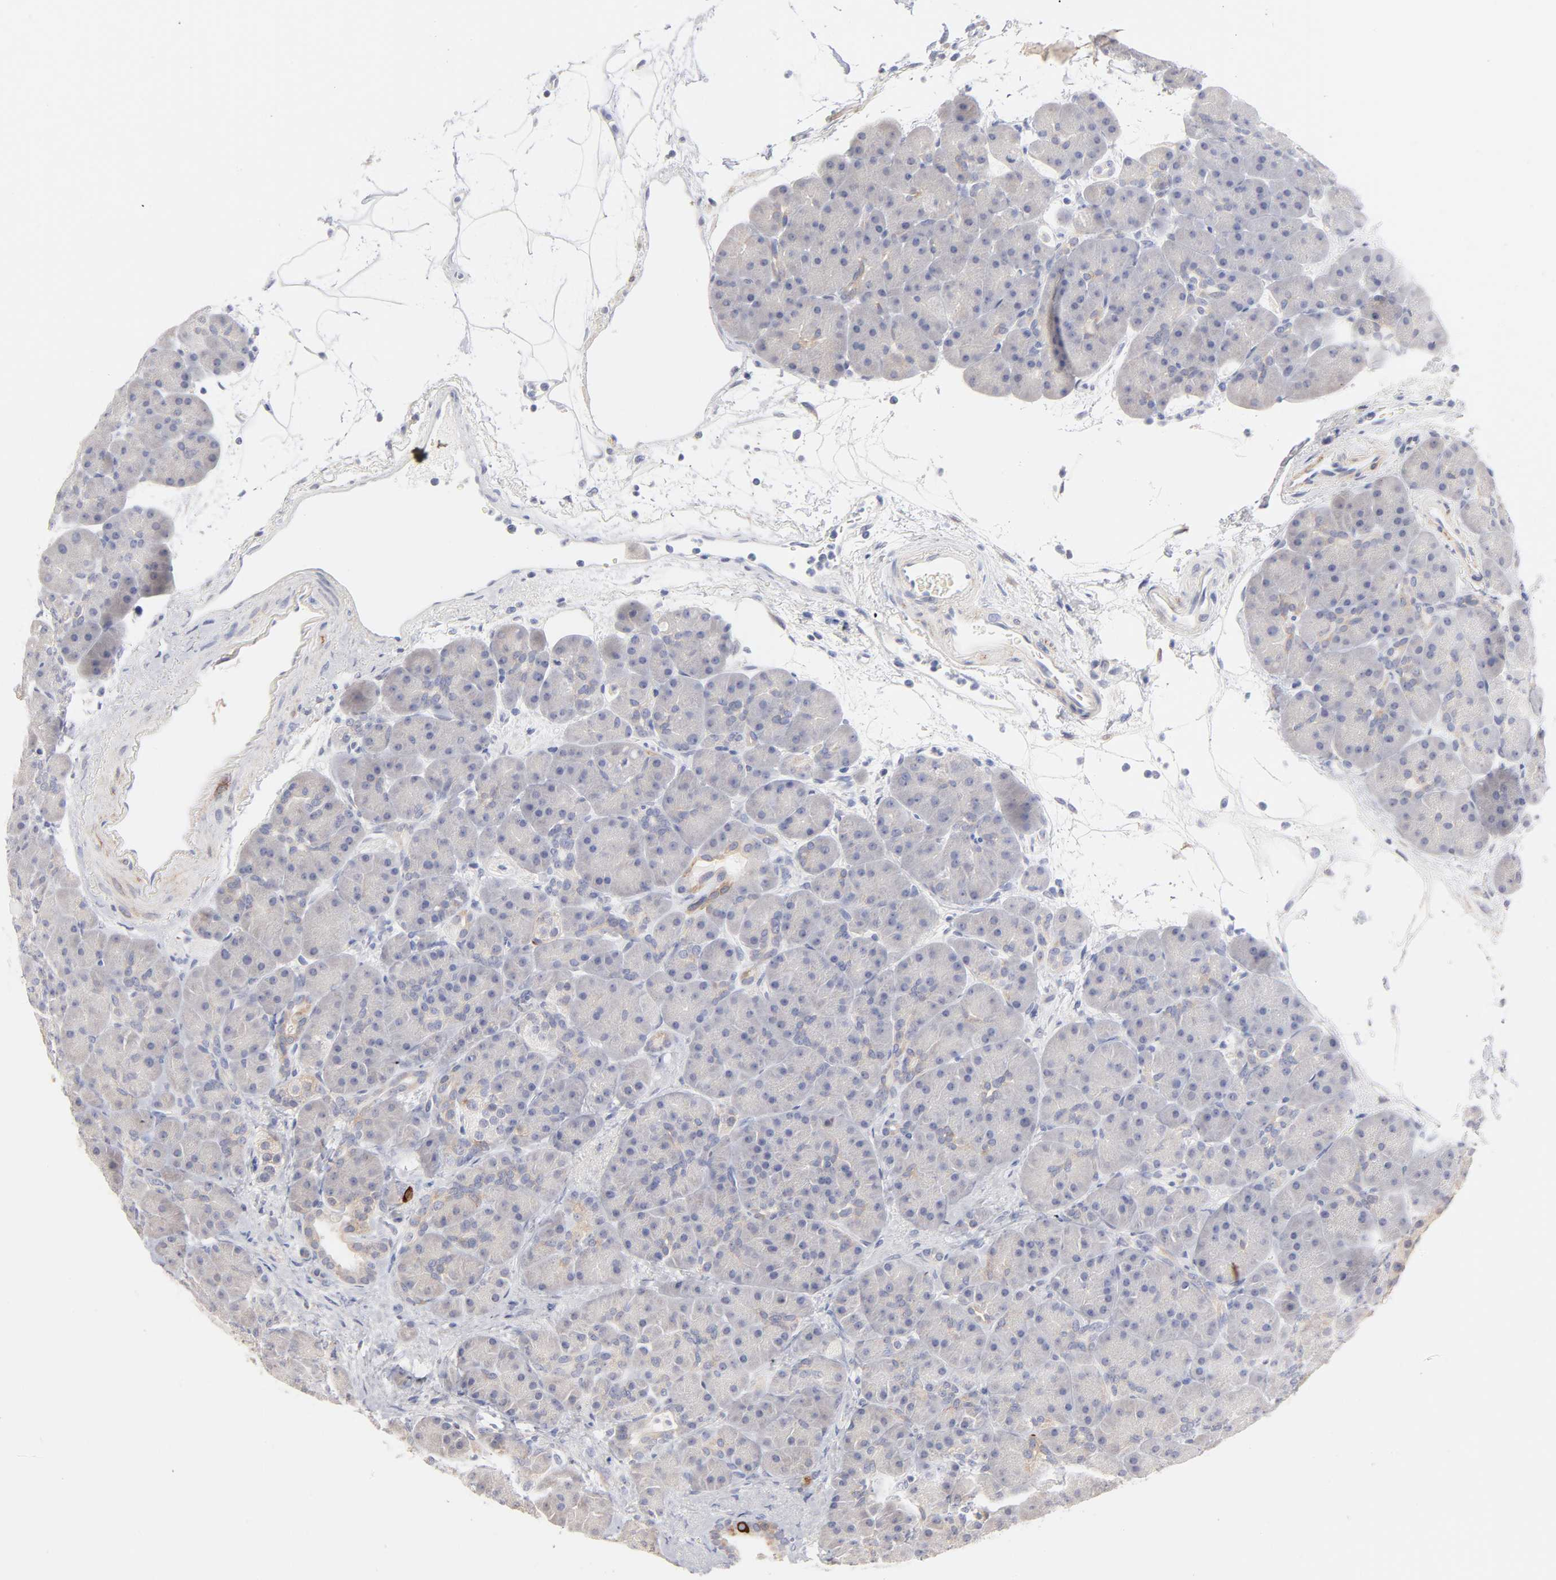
{"staining": {"intensity": "negative", "quantity": "none", "location": "none"}, "tissue": "pancreas", "cell_type": "Exocrine glandular cells", "image_type": "normal", "snomed": [{"axis": "morphology", "description": "Normal tissue, NOS"}, {"axis": "topography", "description": "Pancreas"}], "caption": "Immunohistochemistry (IHC) photomicrograph of unremarkable pancreas: pancreas stained with DAB demonstrates no significant protein positivity in exocrine glandular cells. (Immunohistochemistry, brightfield microscopy, high magnification).", "gene": "MID1", "patient": {"sex": "male", "age": 66}}